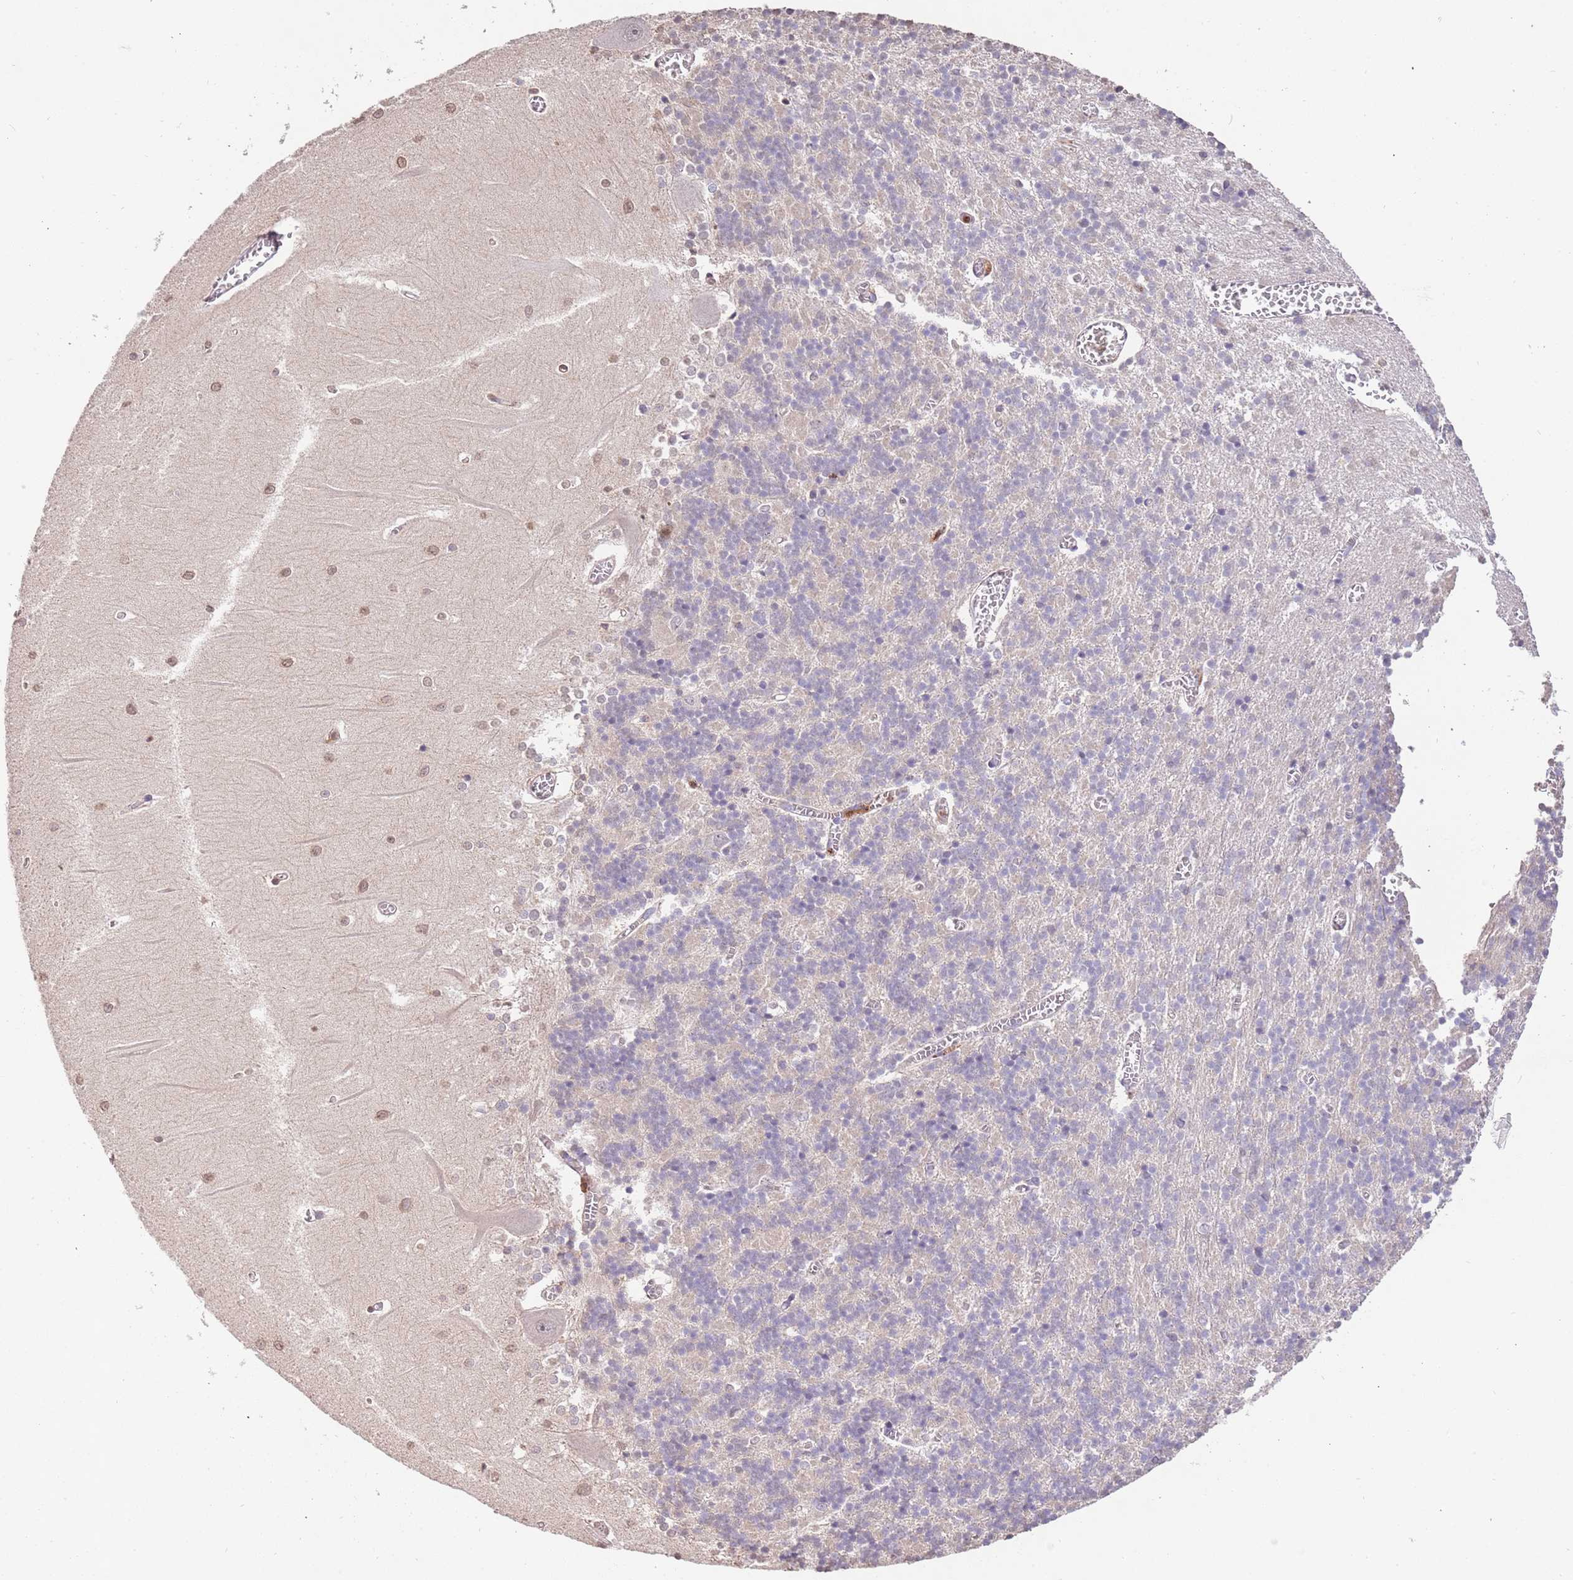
{"staining": {"intensity": "negative", "quantity": "none", "location": "none"}, "tissue": "cerebellum", "cell_type": "Cells in granular layer", "image_type": "normal", "snomed": [{"axis": "morphology", "description": "Normal tissue, NOS"}, {"axis": "topography", "description": "Cerebellum"}], "caption": "Immunohistochemistry of normal cerebellum exhibits no expression in cells in granular layer.", "gene": "SLC16A4", "patient": {"sex": "male", "age": 37}}